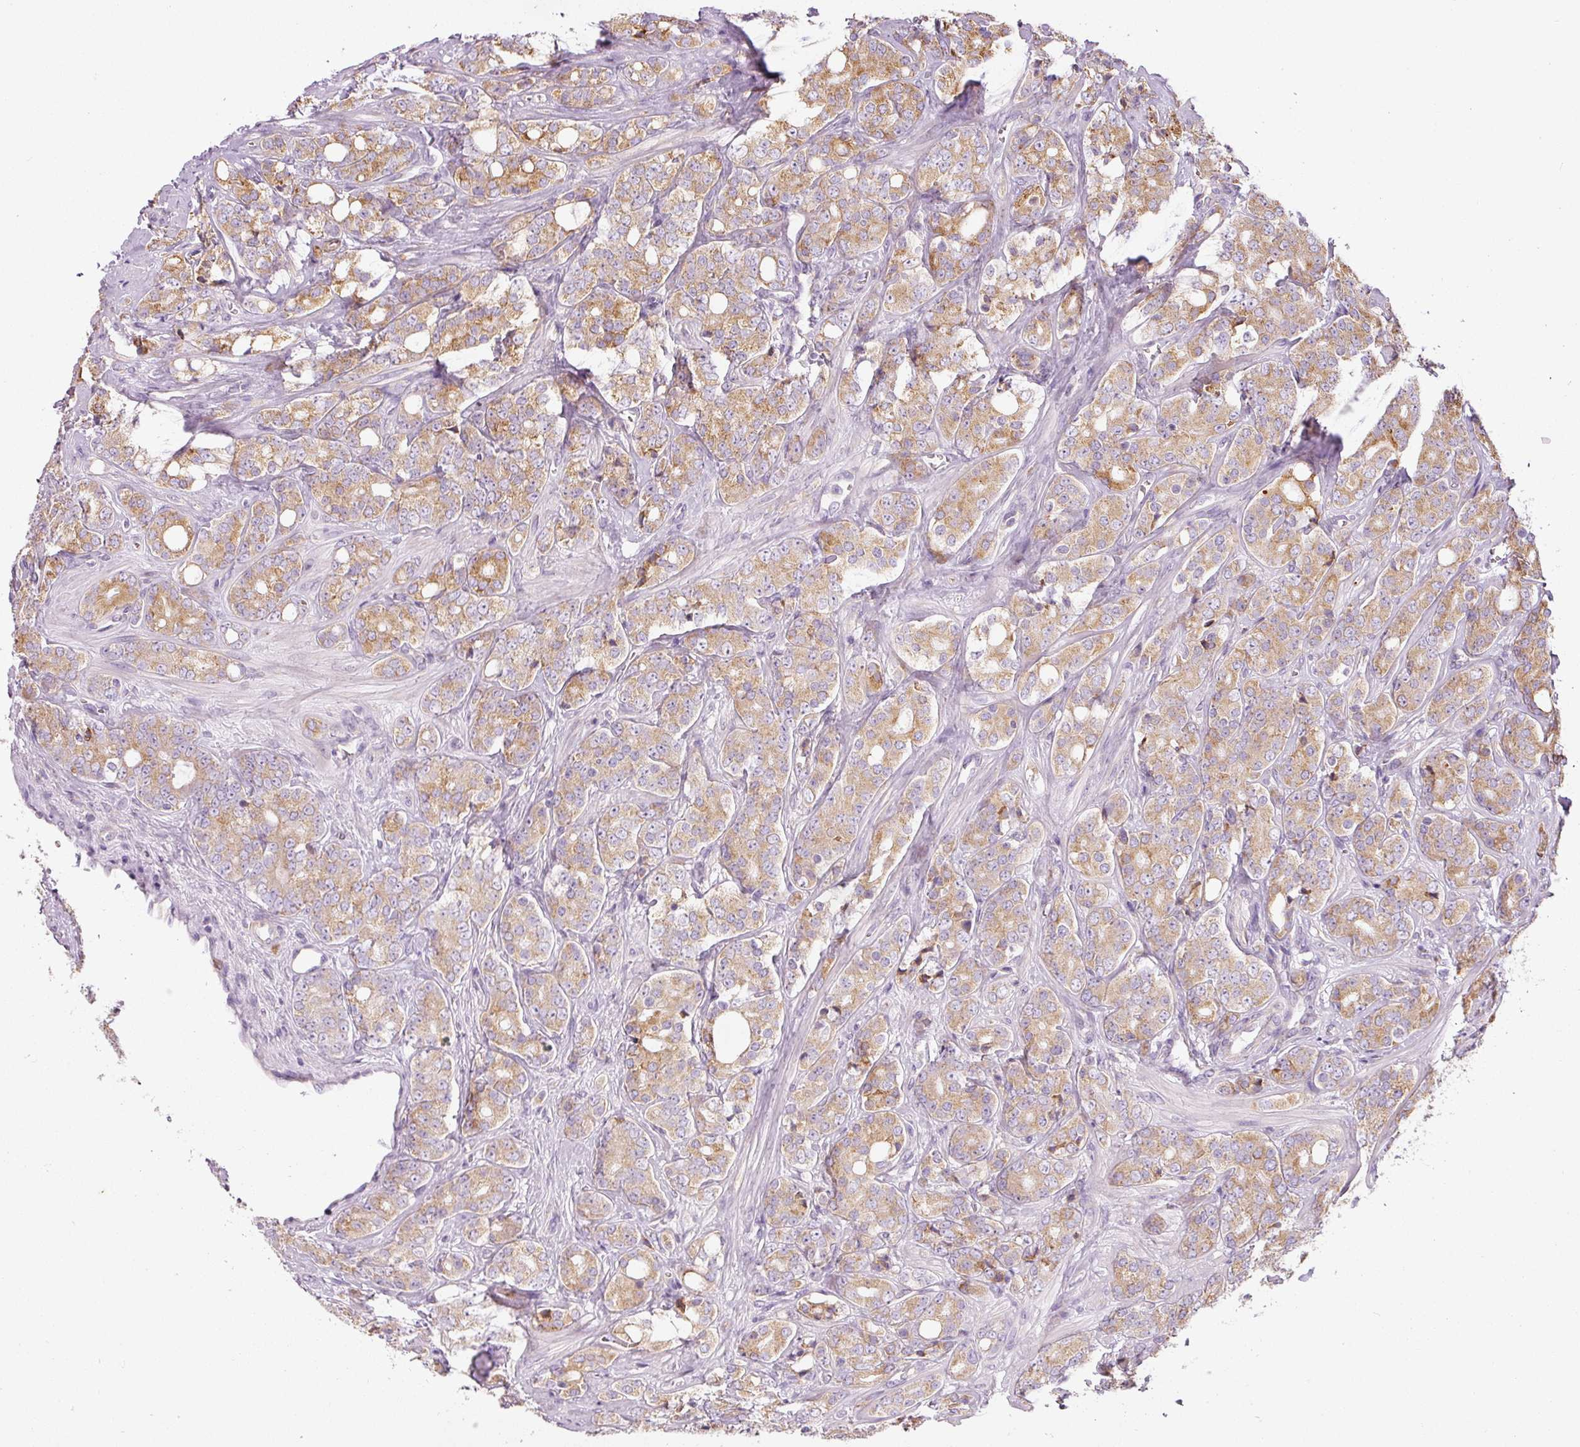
{"staining": {"intensity": "moderate", "quantity": ">75%", "location": "cytoplasmic/membranous"}, "tissue": "prostate cancer", "cell_type": "Tumor cells", "image_type": "cancer", "snomed": [{"axis": "morphology", "description": "Adenocarcinoma, High grade"}, {"axis": "topography", "description": "Prostate"}], "caption": "Immunohistochemical staining of human prostate adenocarcinoma (high-grade) displays medium levels of moderate cytoplasmic/membranous staining in about >75% of tumor cells.", "gene": "MORN4", "patient": {"sex": "male", "age": 62}}